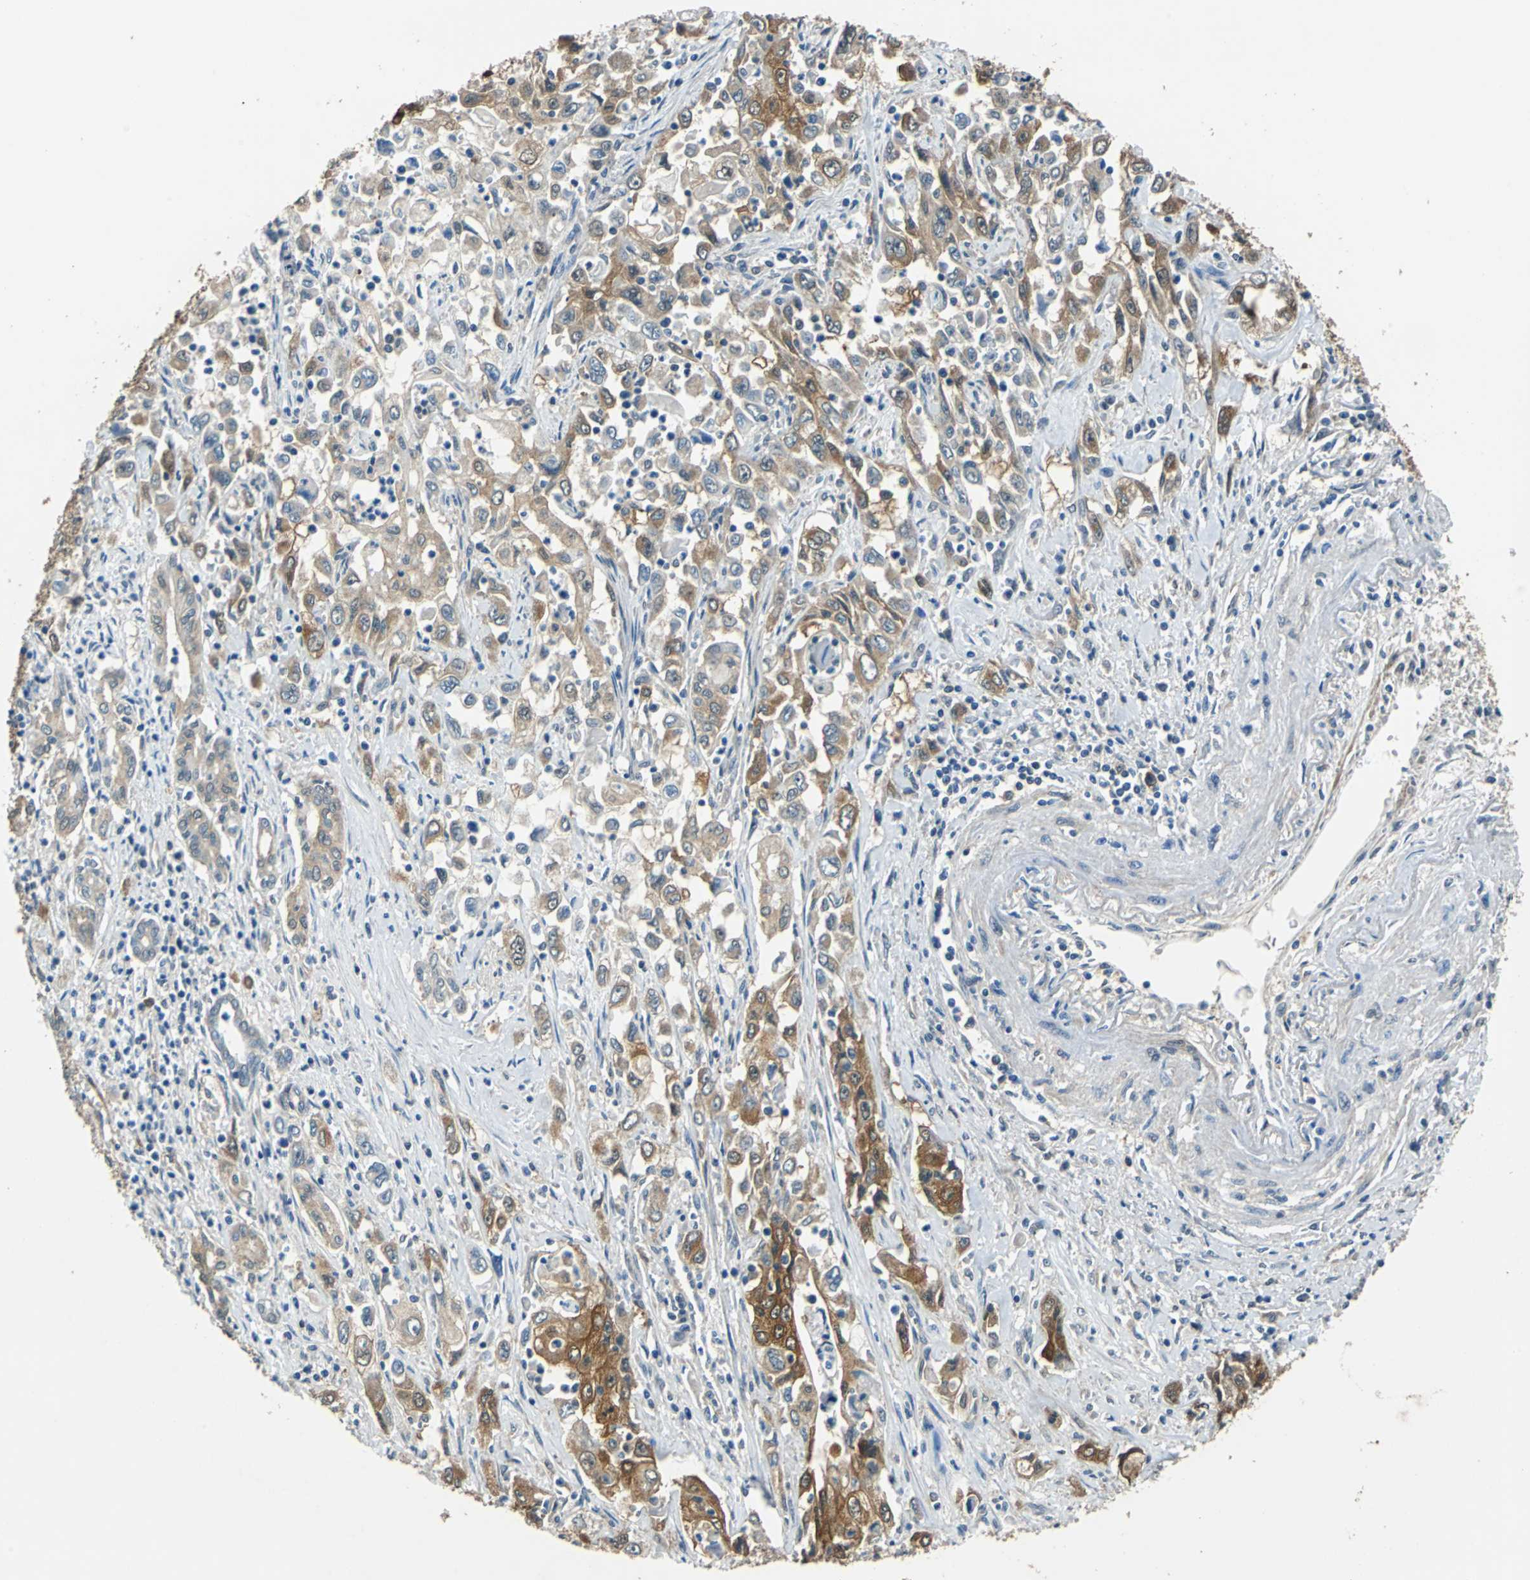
{"staining": {"intensity": "moderate", "quantity": ">75%", "location": "cytoplasmic/membranous"}, "tissue": "pancreatic cancer", "cell_type": "Tumor cells", "image_type": "cancer", "snomed": [{"axis": "morphology", "description": "Adenocarcinoma, NOS"}, {"axis": "topography", "description": "Pancreas"}], "caption": "There is medium levels of moderate cytoplasmic/membranous expression in tumor cells of pancreatic cancer (adenocarcinoma), as demonstrated by immunohistochemical staining (brown color).", "gene": "FKBP4", "patient": {"sex": "male", "age": 70}}